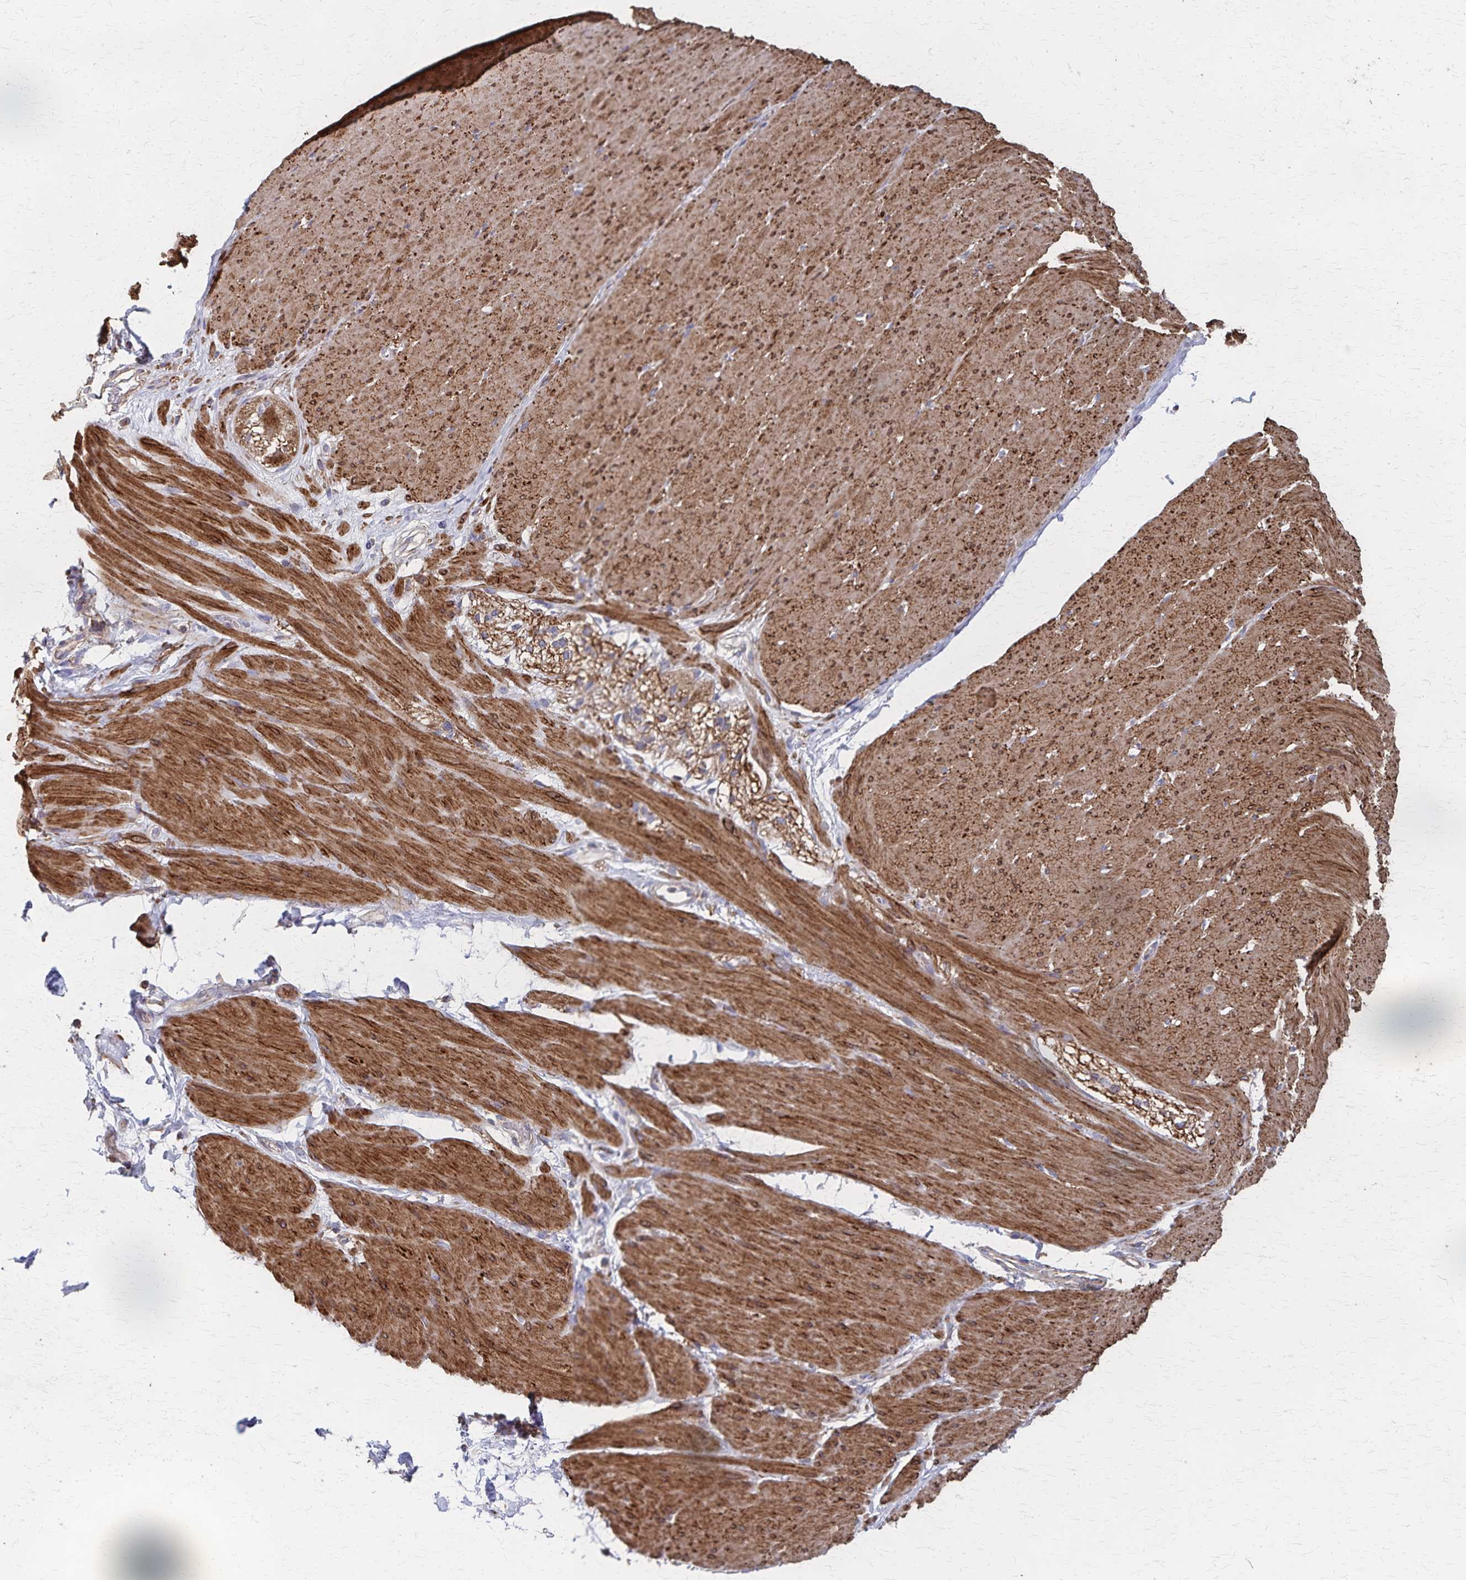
{"staining": {"intensity": "strong", "quantity": ">75%", "location": "cytoplasmic/membranous"}, "tissue": "smooth muscle", "cell_type": "Smooth muscle cells", "image_type": "normal", "snomed": [{"axis": "morphology", "description": "Normal tissue, NOS"}, {"axis": "topography", "description": "Smooth muscle"}, {"axis": "topography", "description": "Rectum"}], "caption": "An image of human smooth muscle stained for a protein reveals strong cytoplasmic/membranous brown staining in smooth muscle cells.", "gene": "PGAP2", "patient": {"sex": "male", "age": 53}}